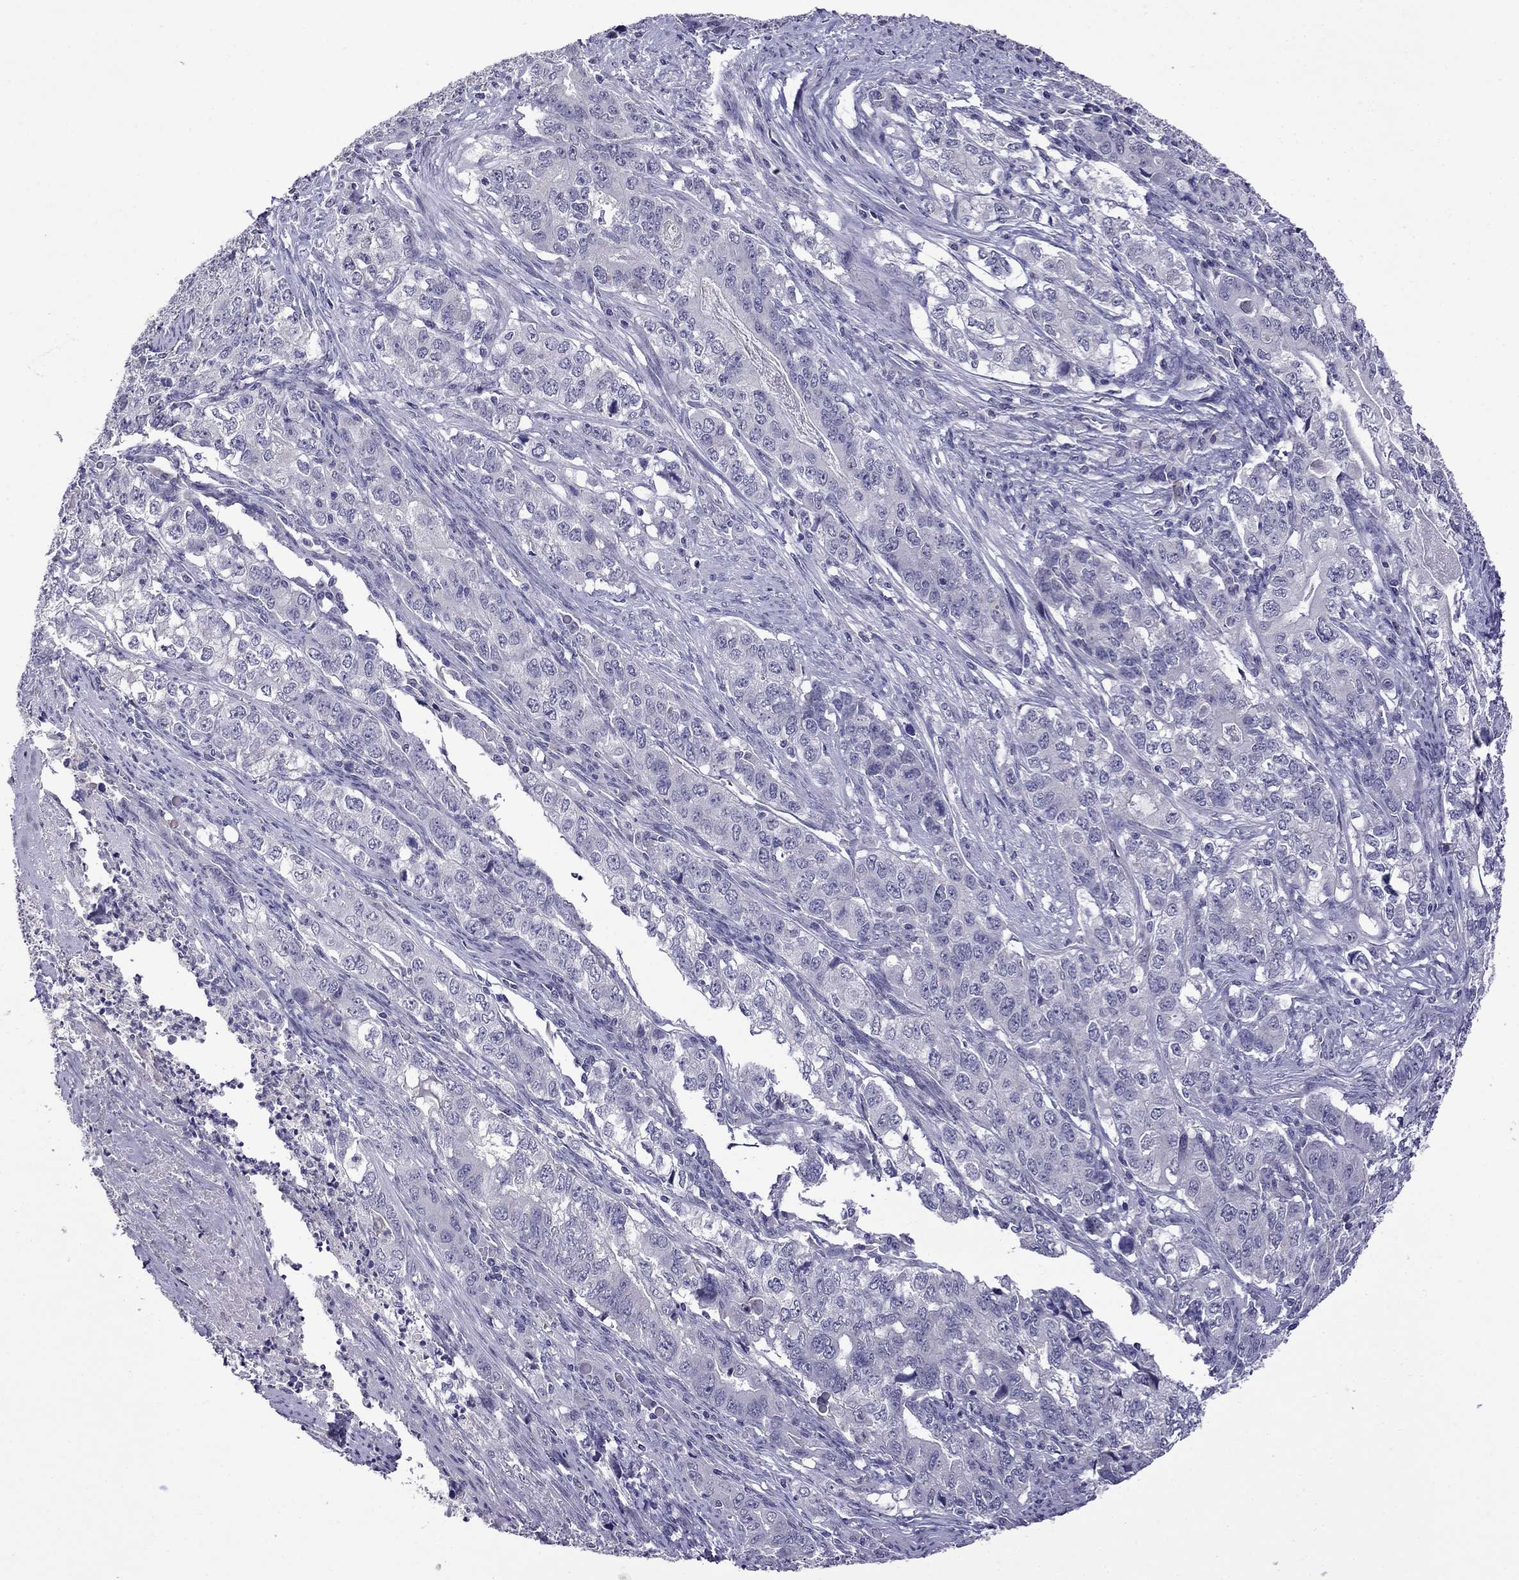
{"staining": {"intensity": "negative", "quantity": "none", "location": "none"}, "tissue": "stomach cancer", "cell_type": "Tumor cells", "image_type": "cancer", "snomed": [{"axis": "morphology", "description": "Adenocarcinoma, NOS"}, {"axis": "topography", "description": "Stomach, lower"}], "caption": "This is an immunohistochemistry histopathology image of human stomach cancer (adenocarcinoma). There is no expression in tumor cells.", "gene": "STAR", "patient": {"sex": "female", "age": 72}}